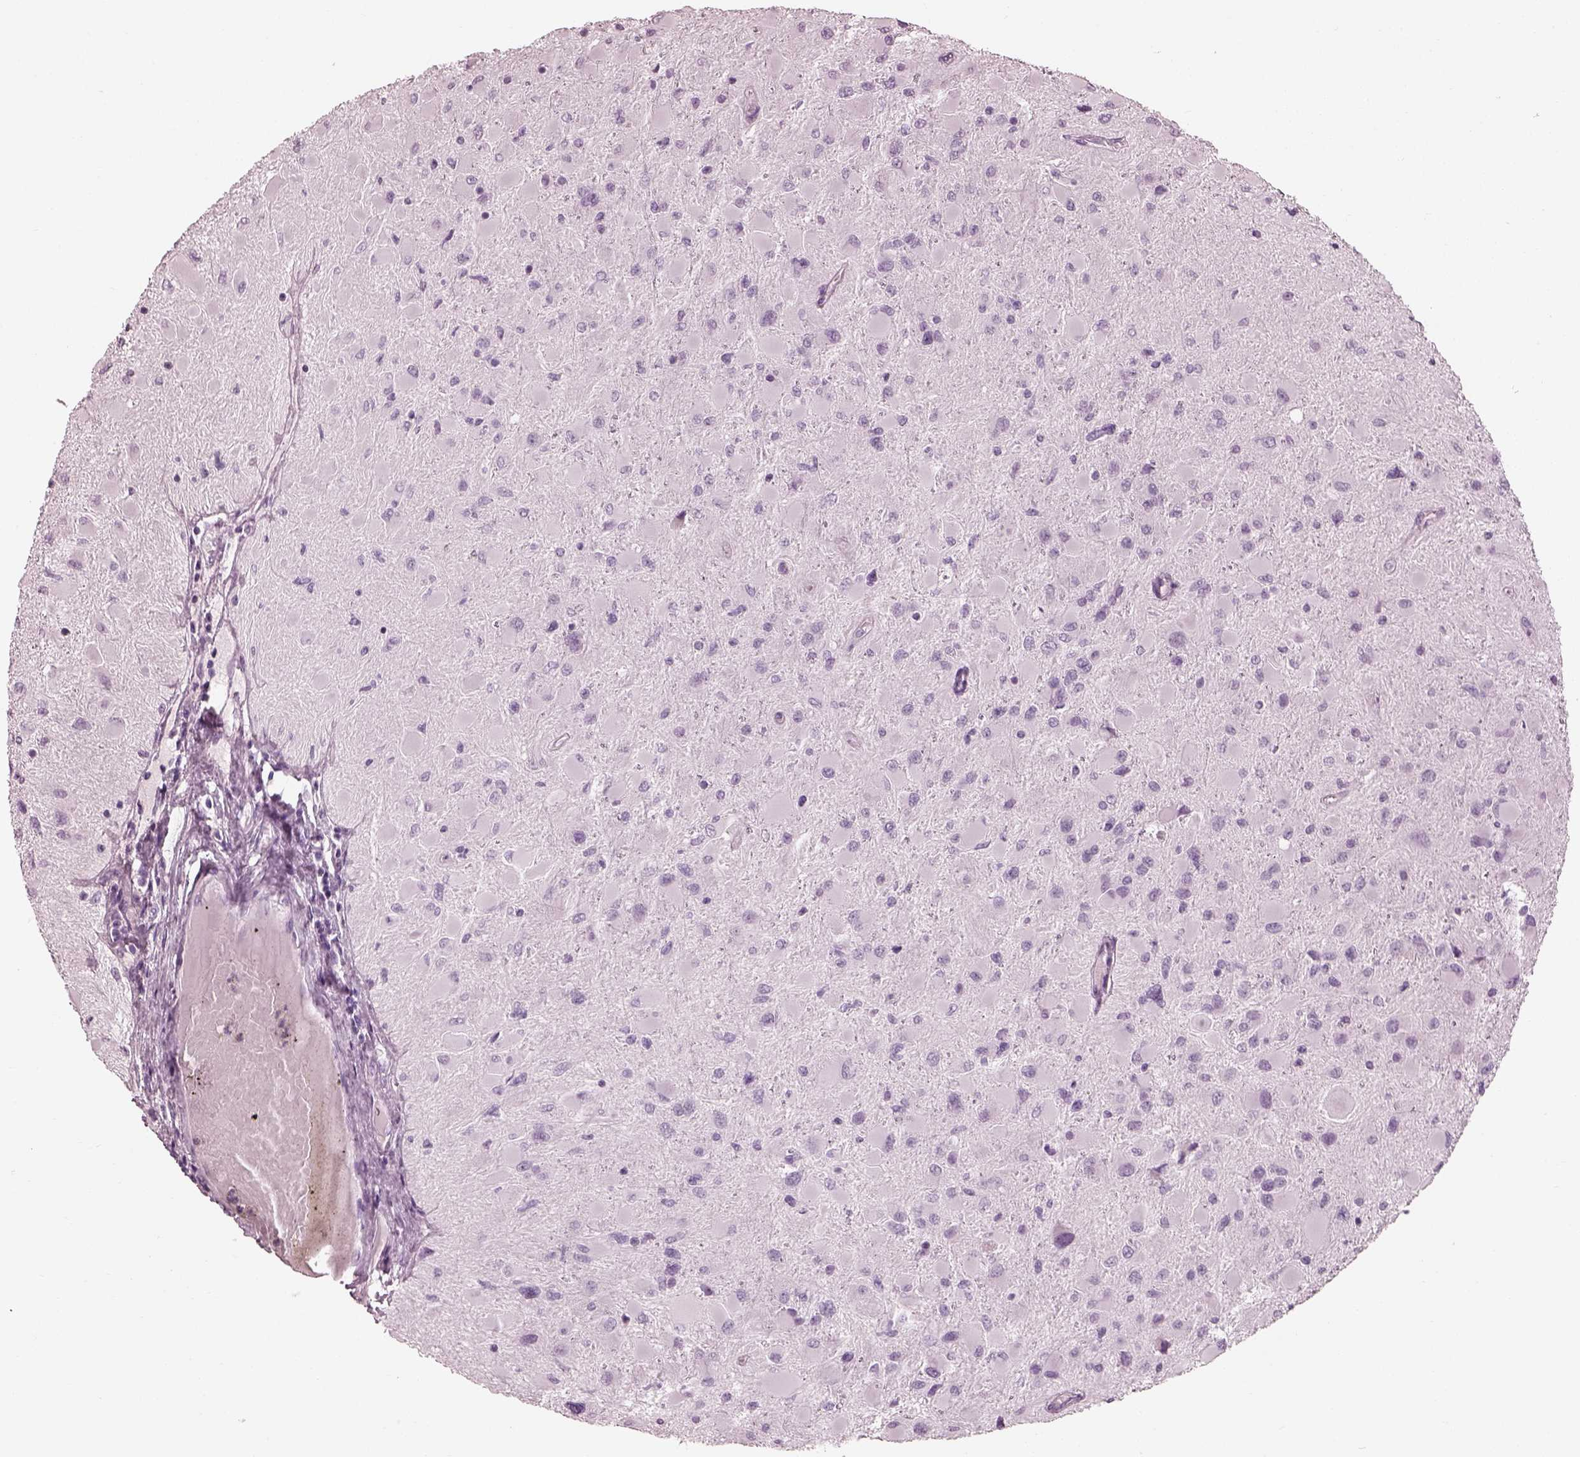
{"staining": {"intensity": "negative", "quantity": "none", "location": "none"}, "tissue": "glioma", "cell_type": "Tumor cells", "image_type": "cancer", "snomed": [{"axis": "morphology", "description": "Glioma, malignant, High grade"}, {"axis": "topography", "description": "Cerebral cortex"}], "caption": "A high-resolution image shows immunohistochemistry staining of malignant glioma (high-grade), which displays no significant expression in tumor cells.", "gene": "TCHHL1", "patient": {"sex": "female", "age": 36}}